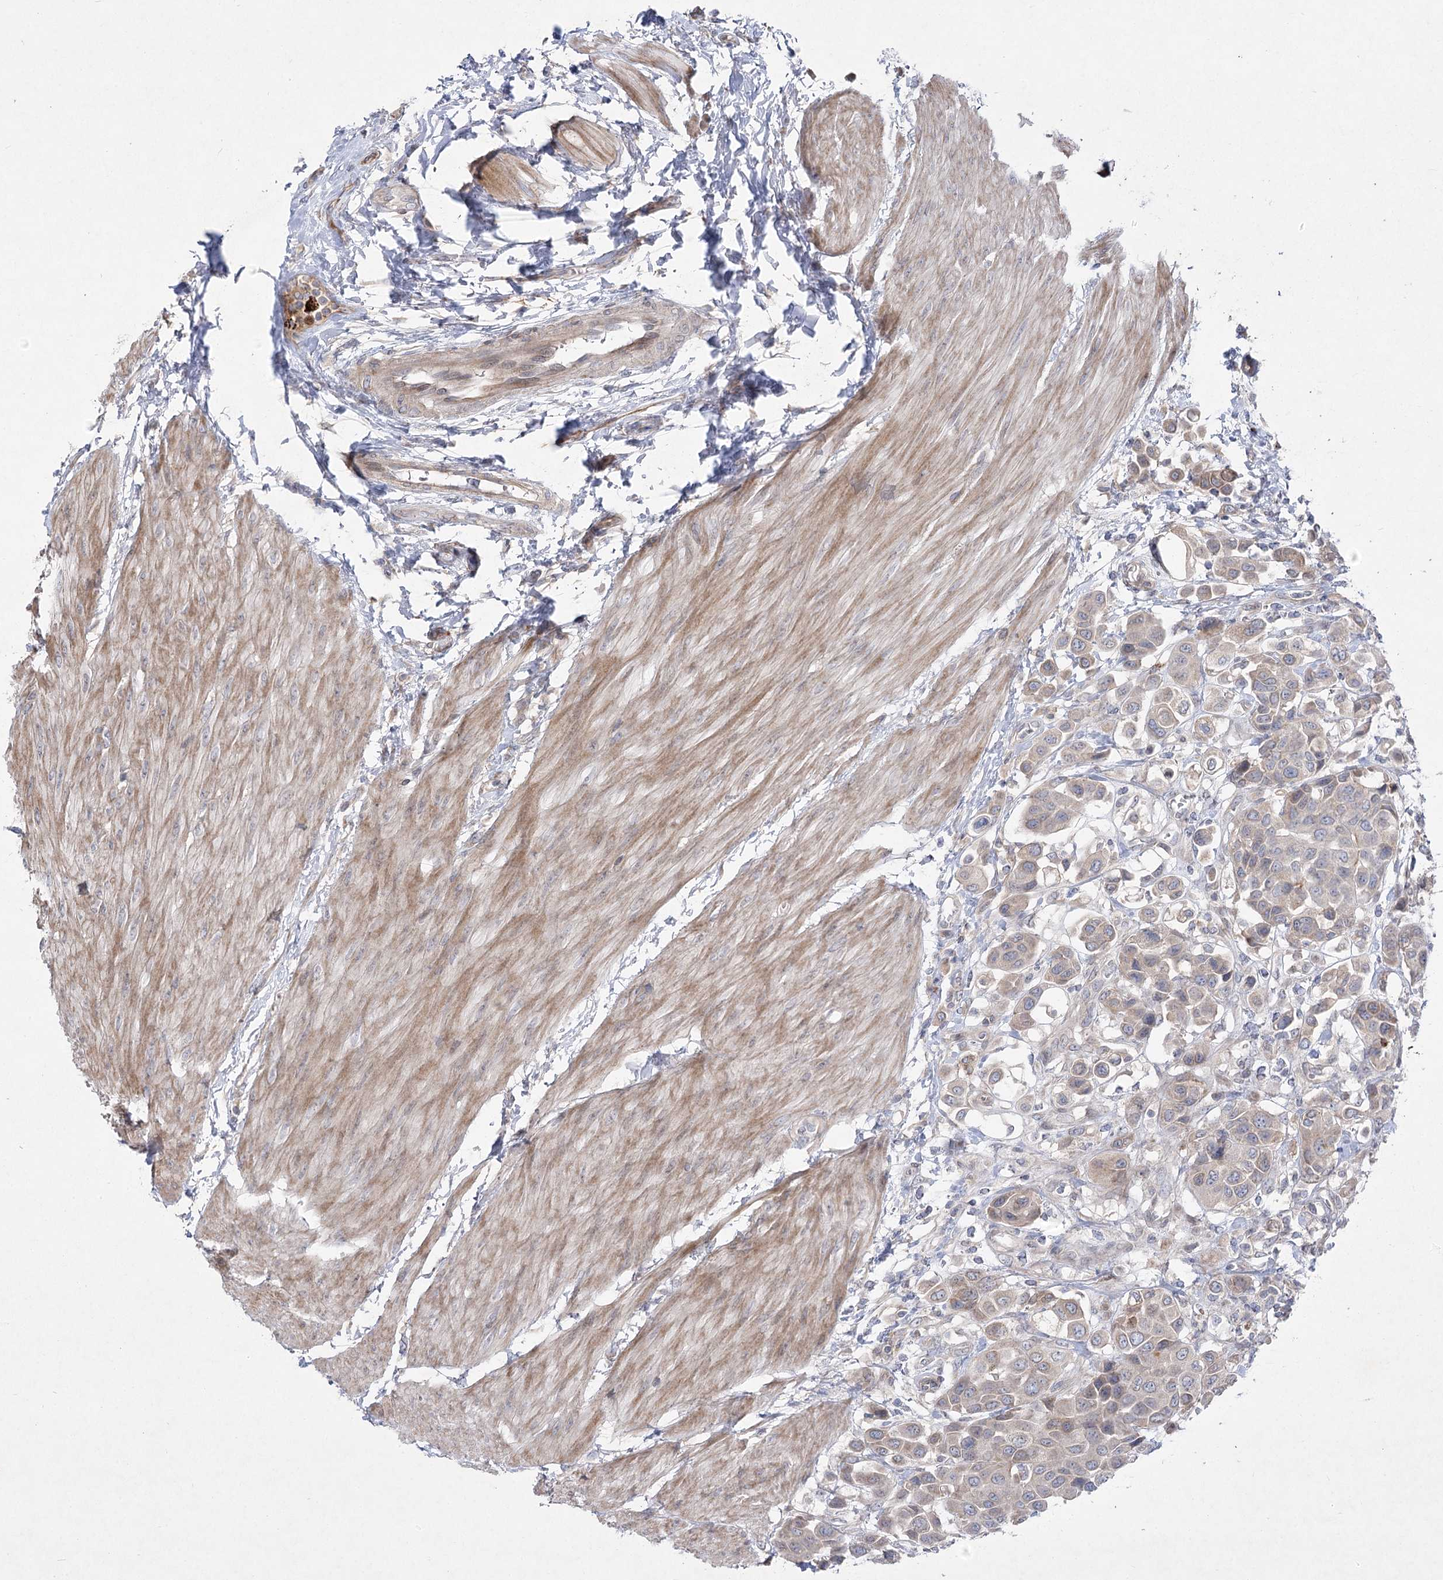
{"staining": {"intensity": "moderate", "quantity": ">75%", "location": "cytoplasmic/membranous"}, "tissue": "urothelial cancer", "cell_type": "Tumor cells", "image_type": "cancer", "snomed": [{"axis": "morphology", "description": "Urothelial carcinoma, High grade"}, {"axis": "topography", "description": "Urinary bladder"}], "caption": "Tumor cells show medium levels of moderate cytoplasmic/membranous positivity in about >75% of cells in urothelial cancer.", "gene": "SH3BP5L", "patient": {"sex": "male", "age": 50}}